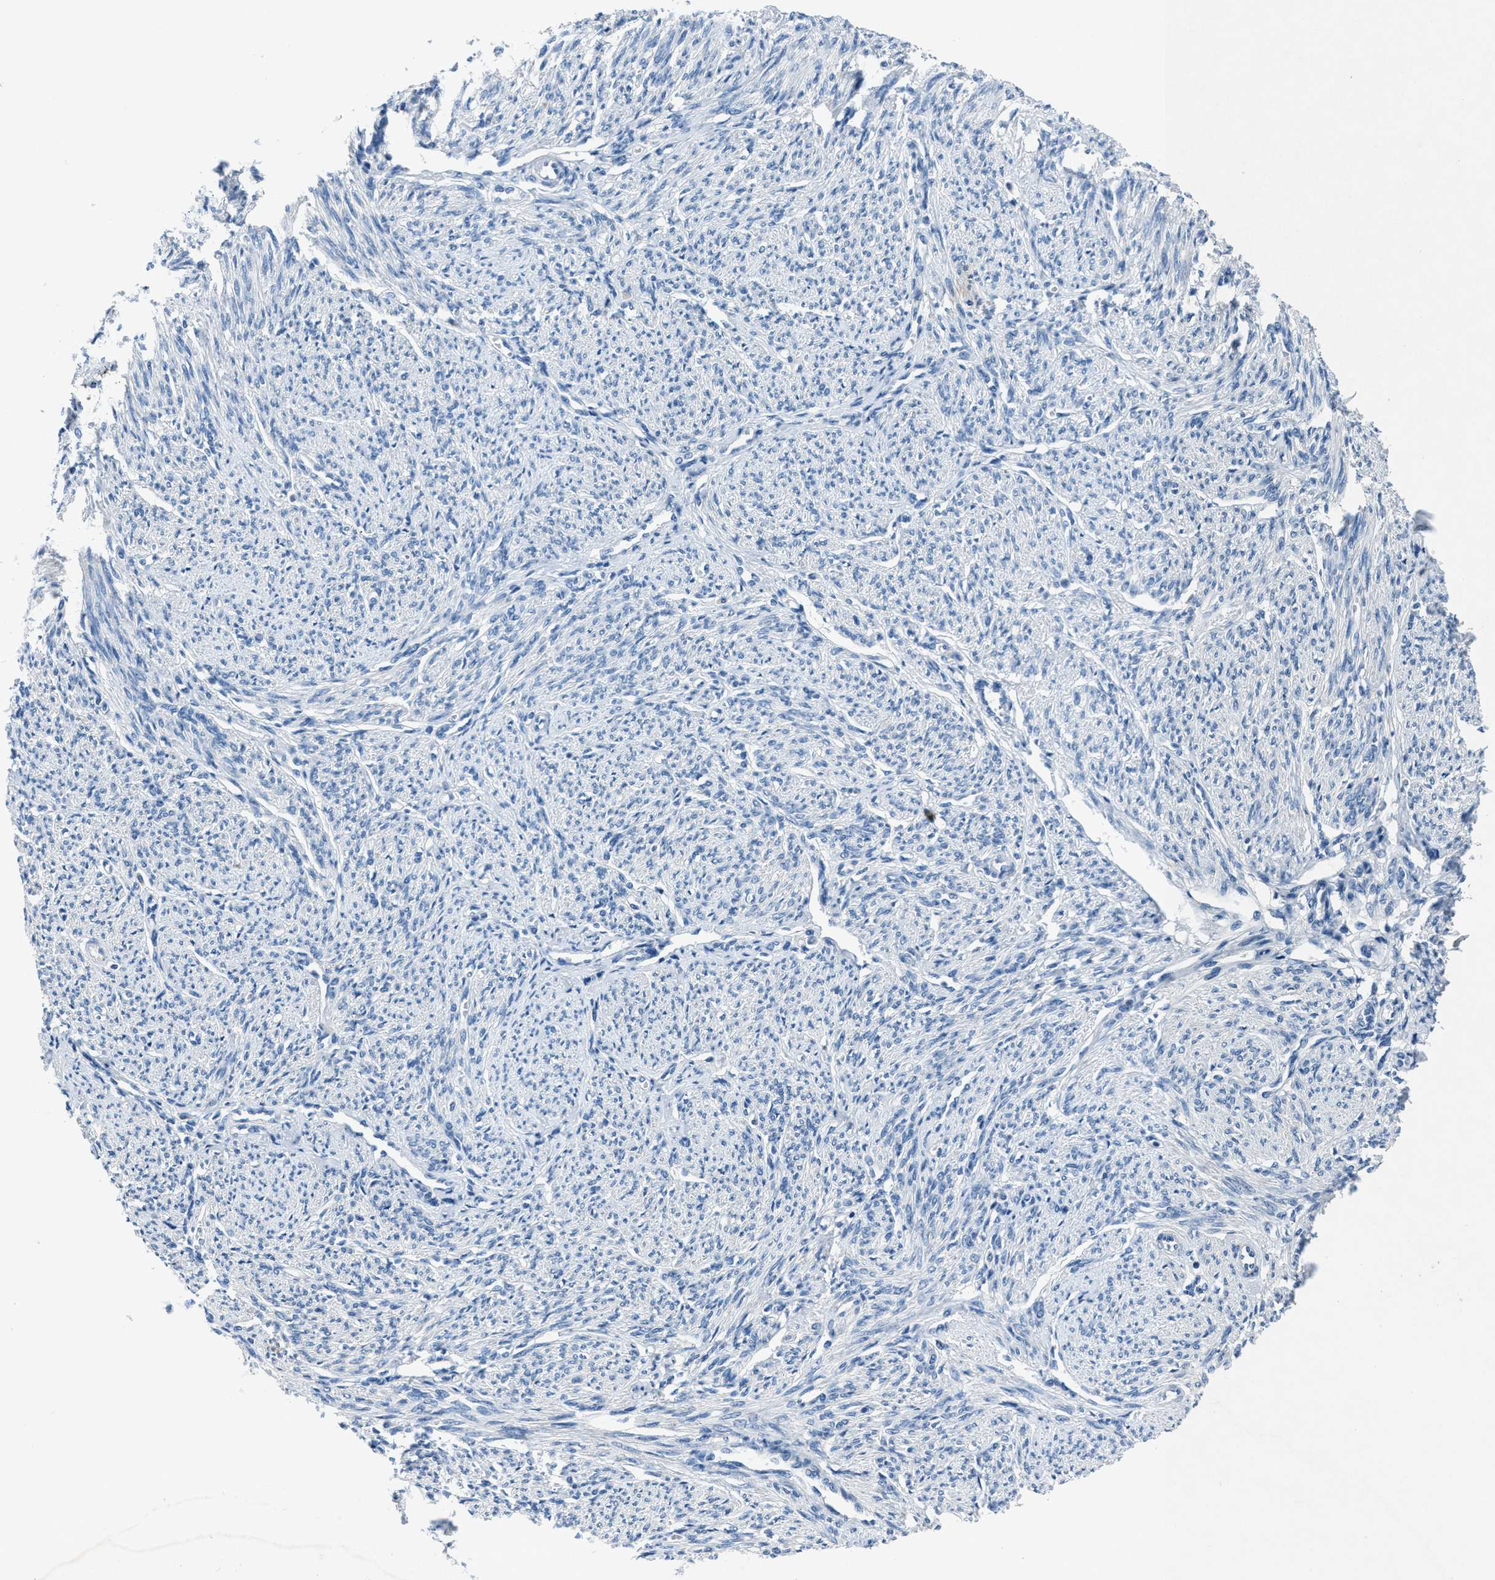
{"staining": {"intensity": "negative", "quantity": "none", "location": "none"}, "tissue": "smooth muscle", "cell_type": "Smooth muscle cells", "image_type": "normal", "snomed": [{"axis": "morphology", "description": "Normal tissue, NOS"}, {"axis": "topography", "description": "Smooth muscle"}], "caption": "DAB (3,3'-diaminobenzidine) immunohistochemical staining of normal human smooth muscle reveals no significant positivity in smooth muscle cells.", "gene": "ADAM2", "patient": {"sex": "female", "age": 65}}